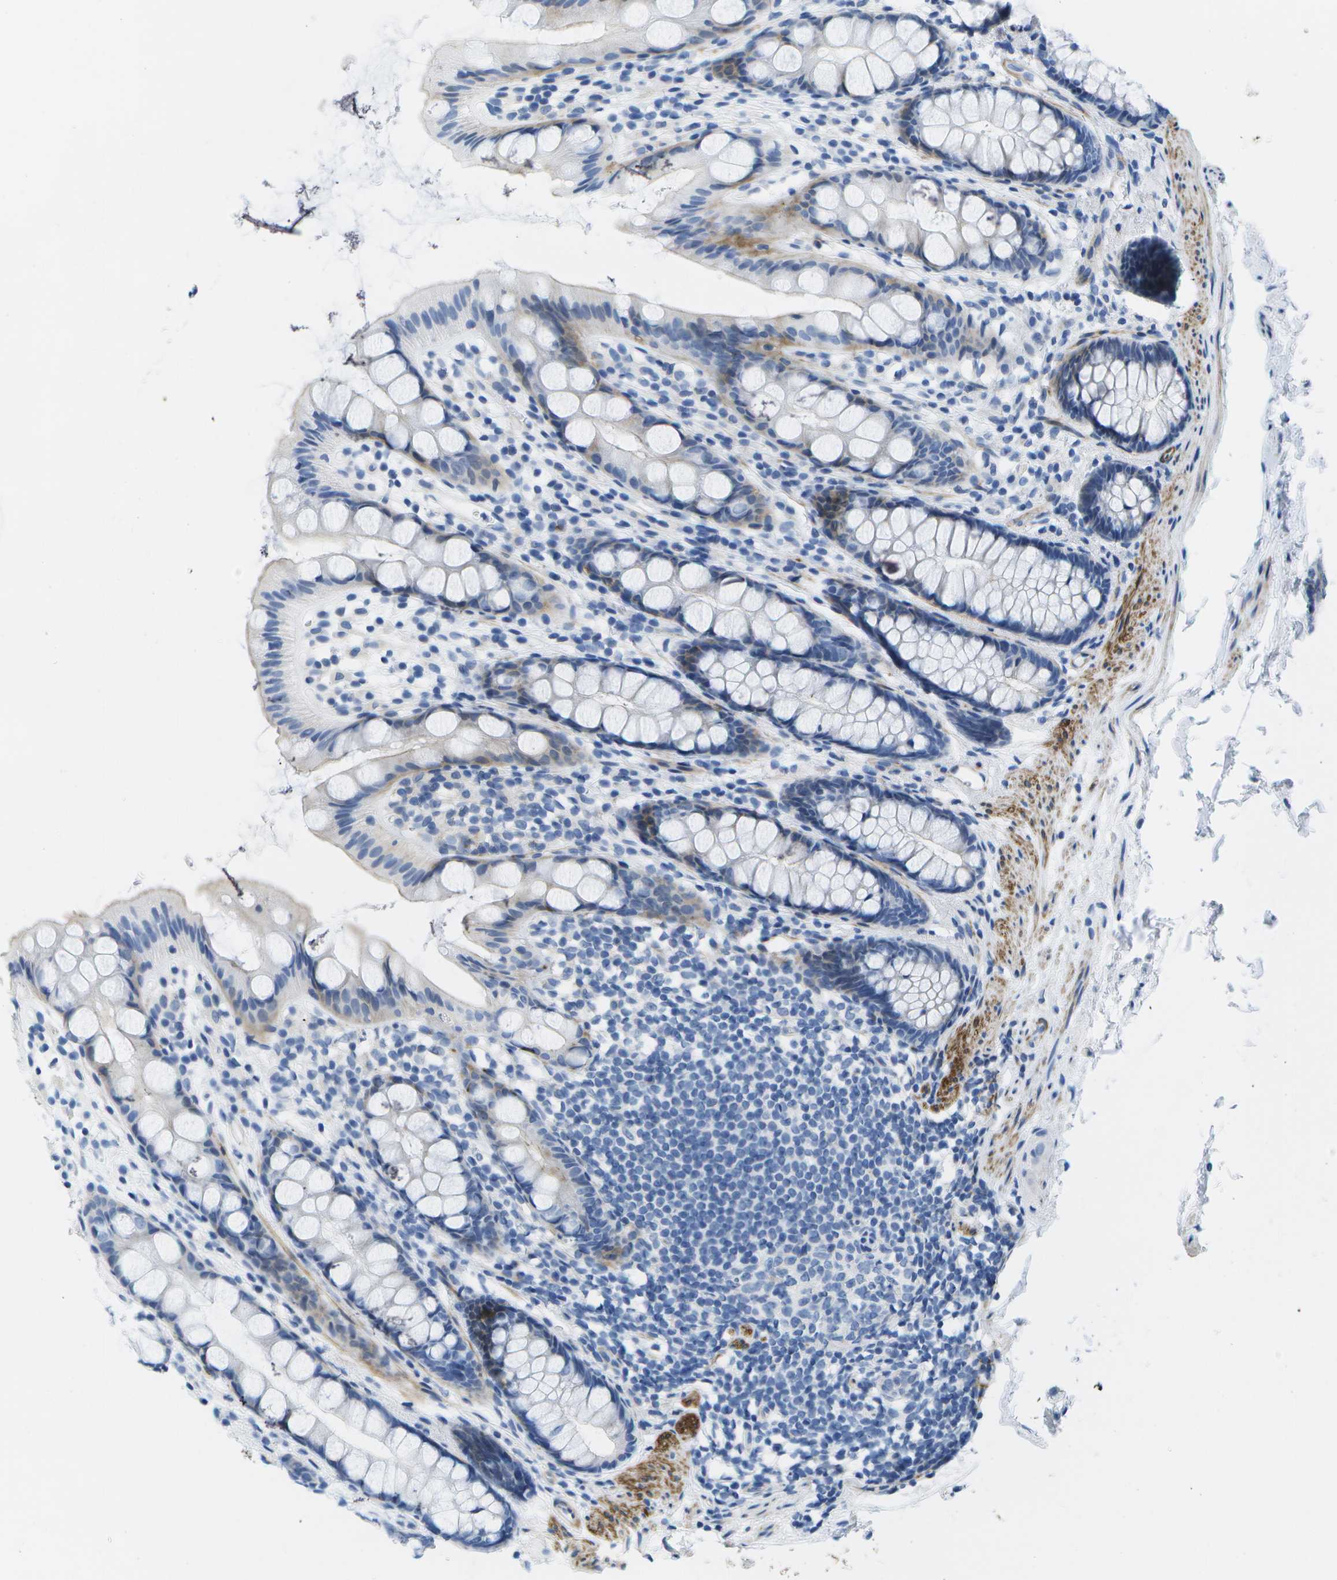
{"staining": {"intensity": "weak", "quantity": "<25%", "location": "cytoplasmic/membranous"}, "tissue": "rectum", "cell_type": "Glandular cells", "image_type": "normal", "snomed": [{"axis": "morphology", "description": "Normal tissue, NOS"}, {"axis": "topography", "description": "Rectum"}], "caption": "Glandular cells show no significant protein staining in unremarkable rectum. (DAB (3,3'-diaminobenzidine) immunohistochemistry, high magnification).", "gene": "ADGRG6", "patient": {"sex": "female", "age": 65}}